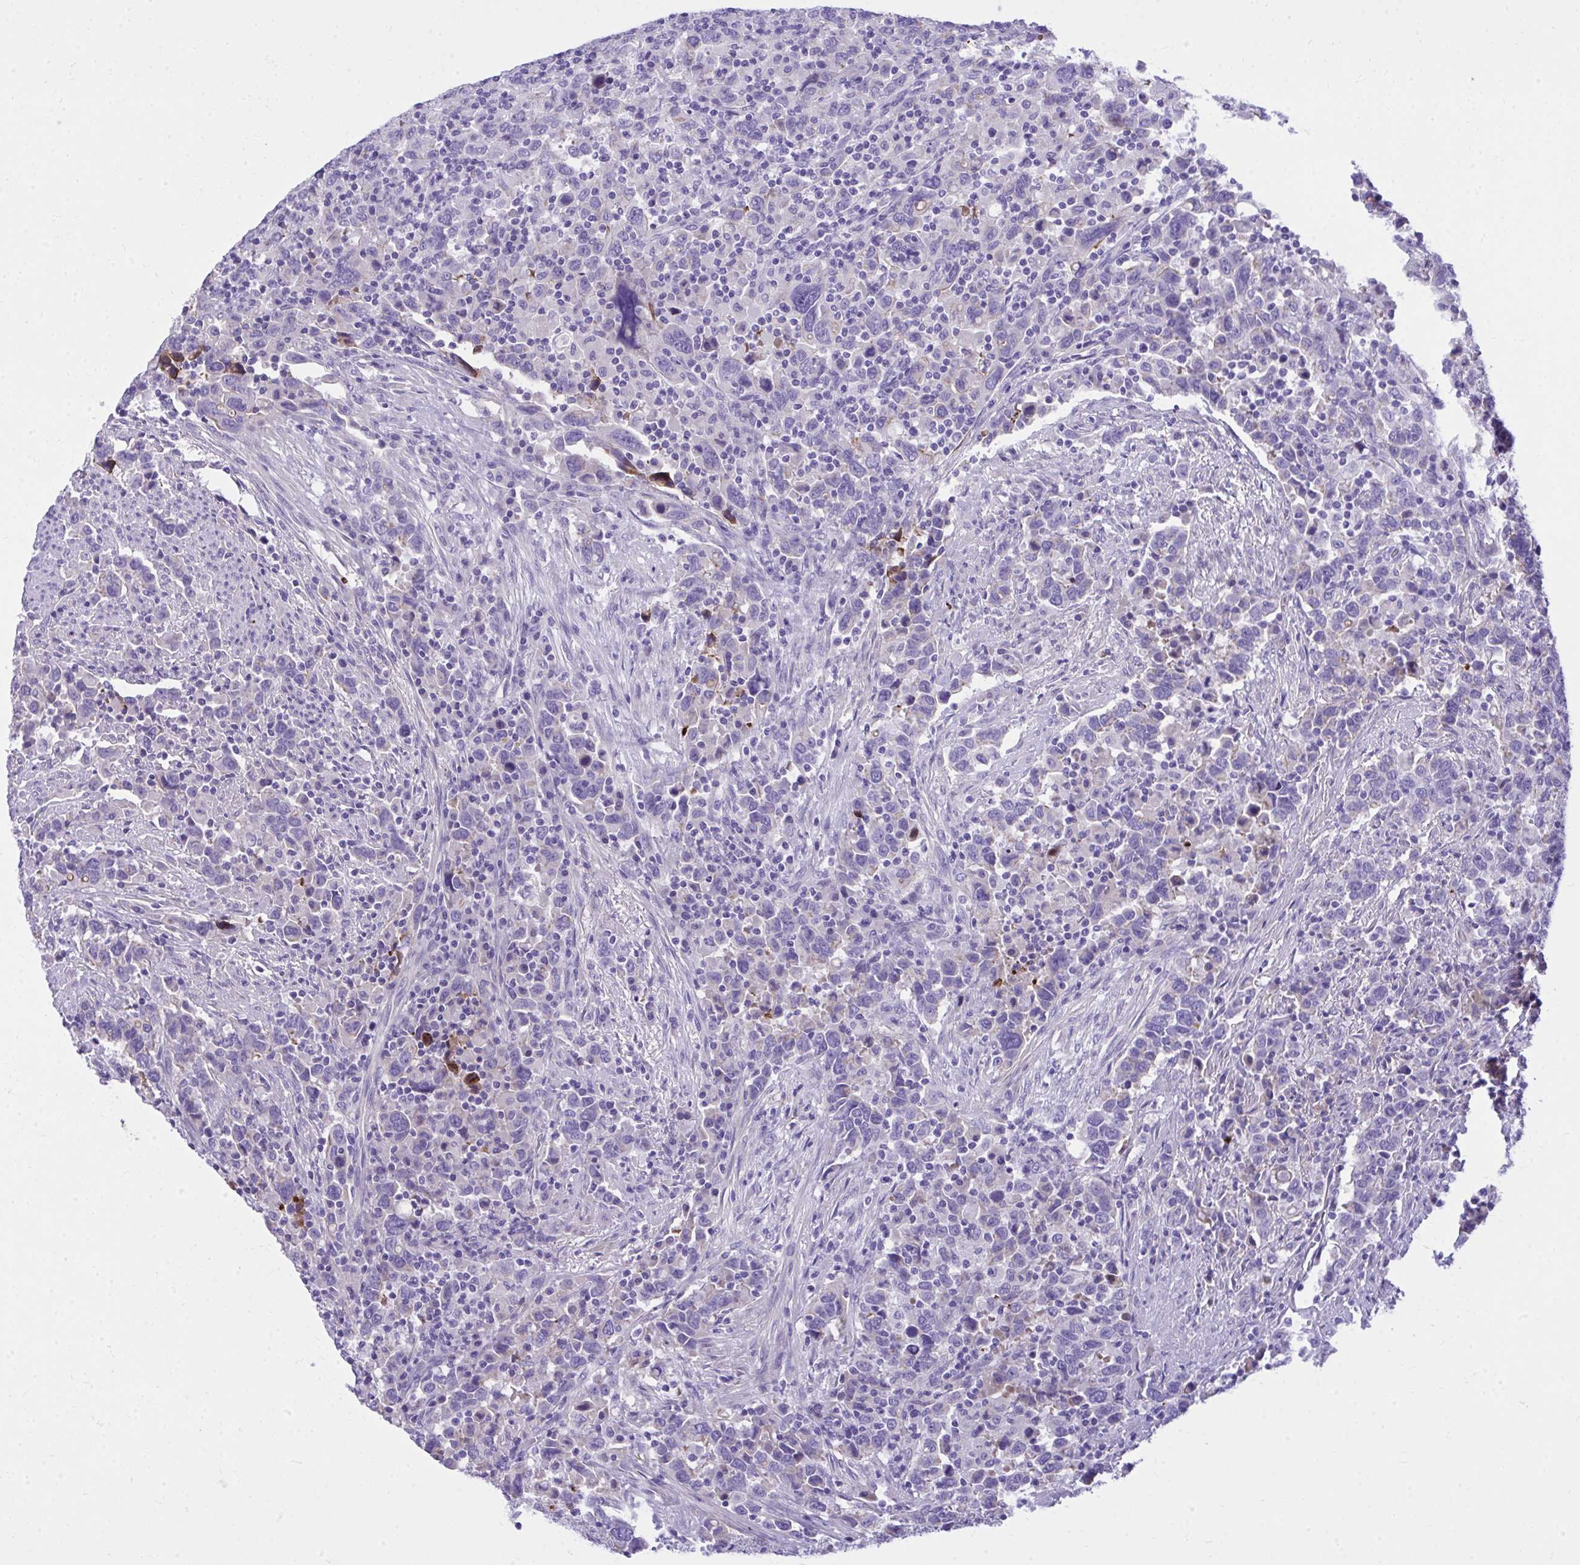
{"staining": {"intensity": "negative", "quantity": "none", "location": "none"}, "tissue": "urothelial cancer", "cell_type": "Tumor cells", "image_type": "cancer", "snomed": [{"axis": "morphology", "description": "Urothelial carcinoma, High grade"}, {"axis": "topography", "description": "Urinary bladder"}], "caption": "Human high-grade urothelial carcinoma stained for a protein using immunohistochemistry (IHC) shows no expression in tumor cells.", "gene": "HRG", "patient": {"sex": "male", "age": 61}}